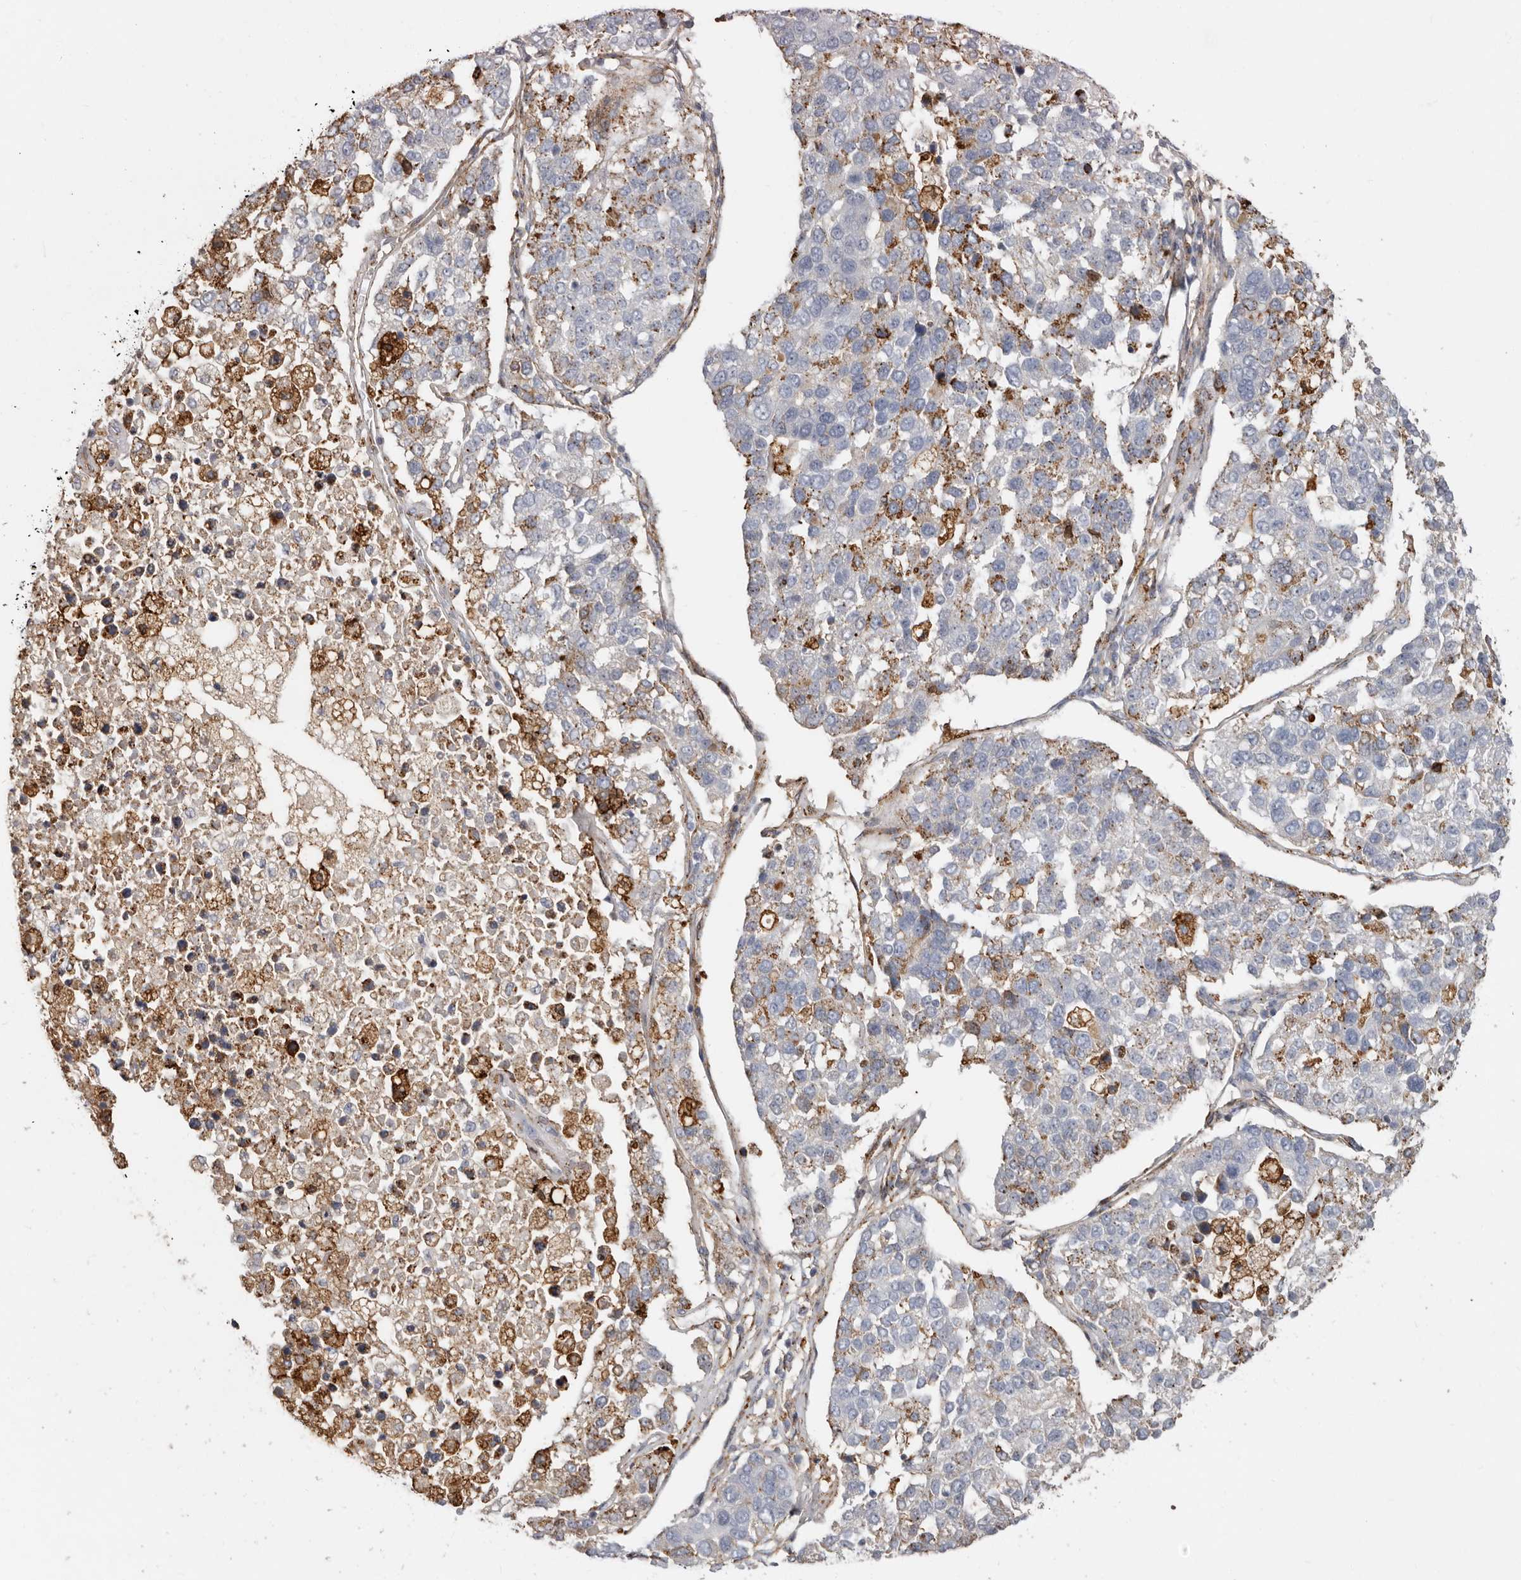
{"staining": {"intensity": "moderate", "quantity": "25%-75%", "location": "cytoplasmic/membranous"}, "tissue": "pancreatic cancer", "cell_type": "Tumor cells", "image_type": "cancer", "snomed": [{"axis": "morphology", "description": "Adenocarcinoma, NOS"}, {"axis": "topography", "description": "Pancreas"}], "caption": "This is an image of IHC staining of pancreatic adenocarcinoma, which shows moderate staining in the cytoplasmic/membranous of tumor cells.", "gene": "KIF26B", "patient": {"sex": "female", "age": 61}}